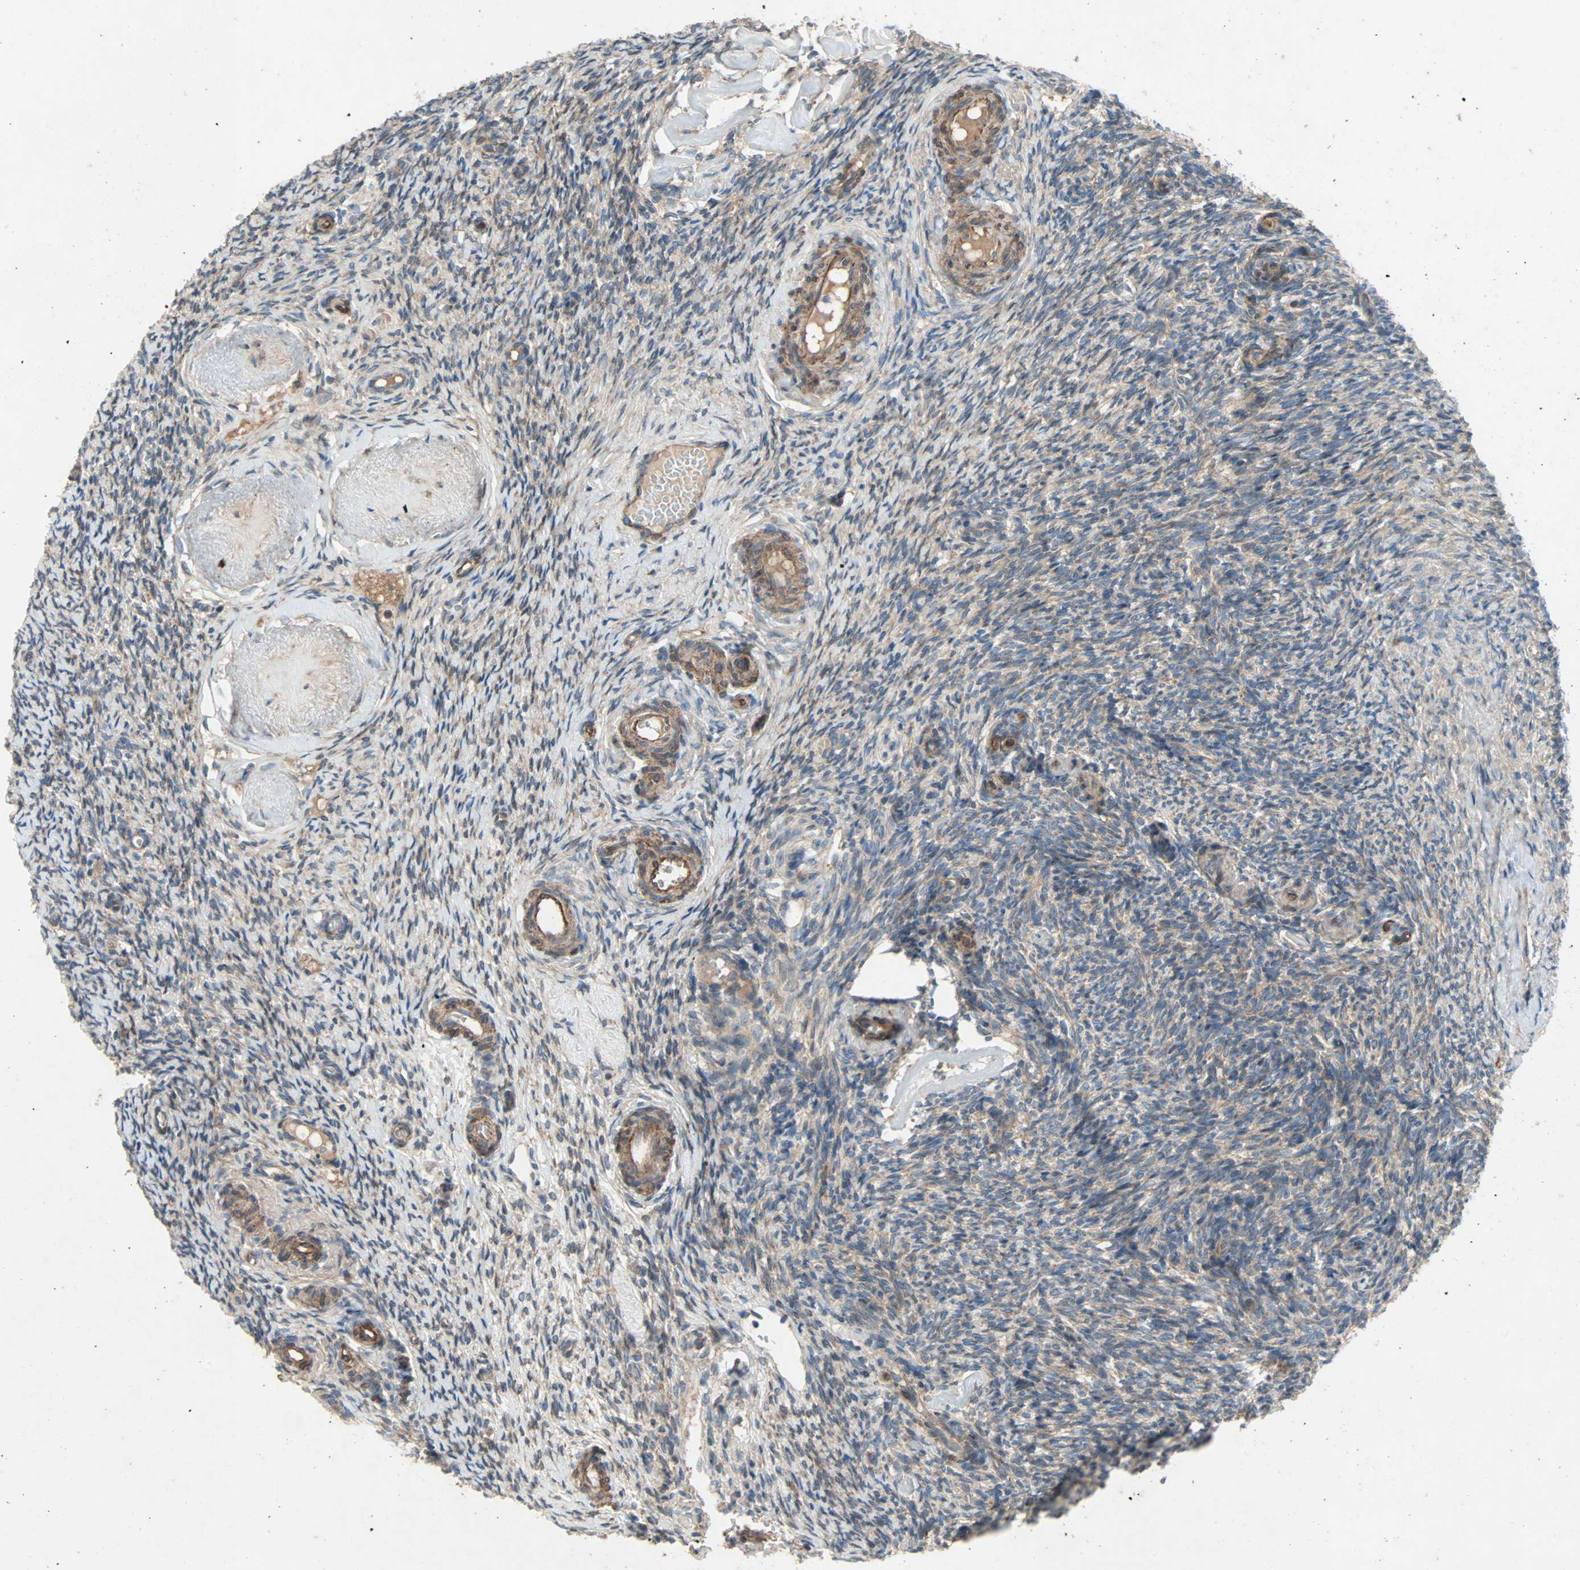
{"staining": {"intensity": "moderate", "quantity": ">75%", "location": "cytoplasmic/membranous"}, "tissue": "ovary", "cell_type": "Ovarian stroma cells", "image_type": "normal", "snomed": [{"axis": "morphology", "description": "Normal tissue, NOS"}, {"axis": "topography", "description": "Ovary"}], "caption": "This micrograph displays immunohistochemistry (IHC) staining of benign human ovary, with medium moderate cytoplasmic/membranous expression in about >75% of ovarian stroma cells.", "gene": "XYLT1", "patient": {"sex": "female", "age": 60}}